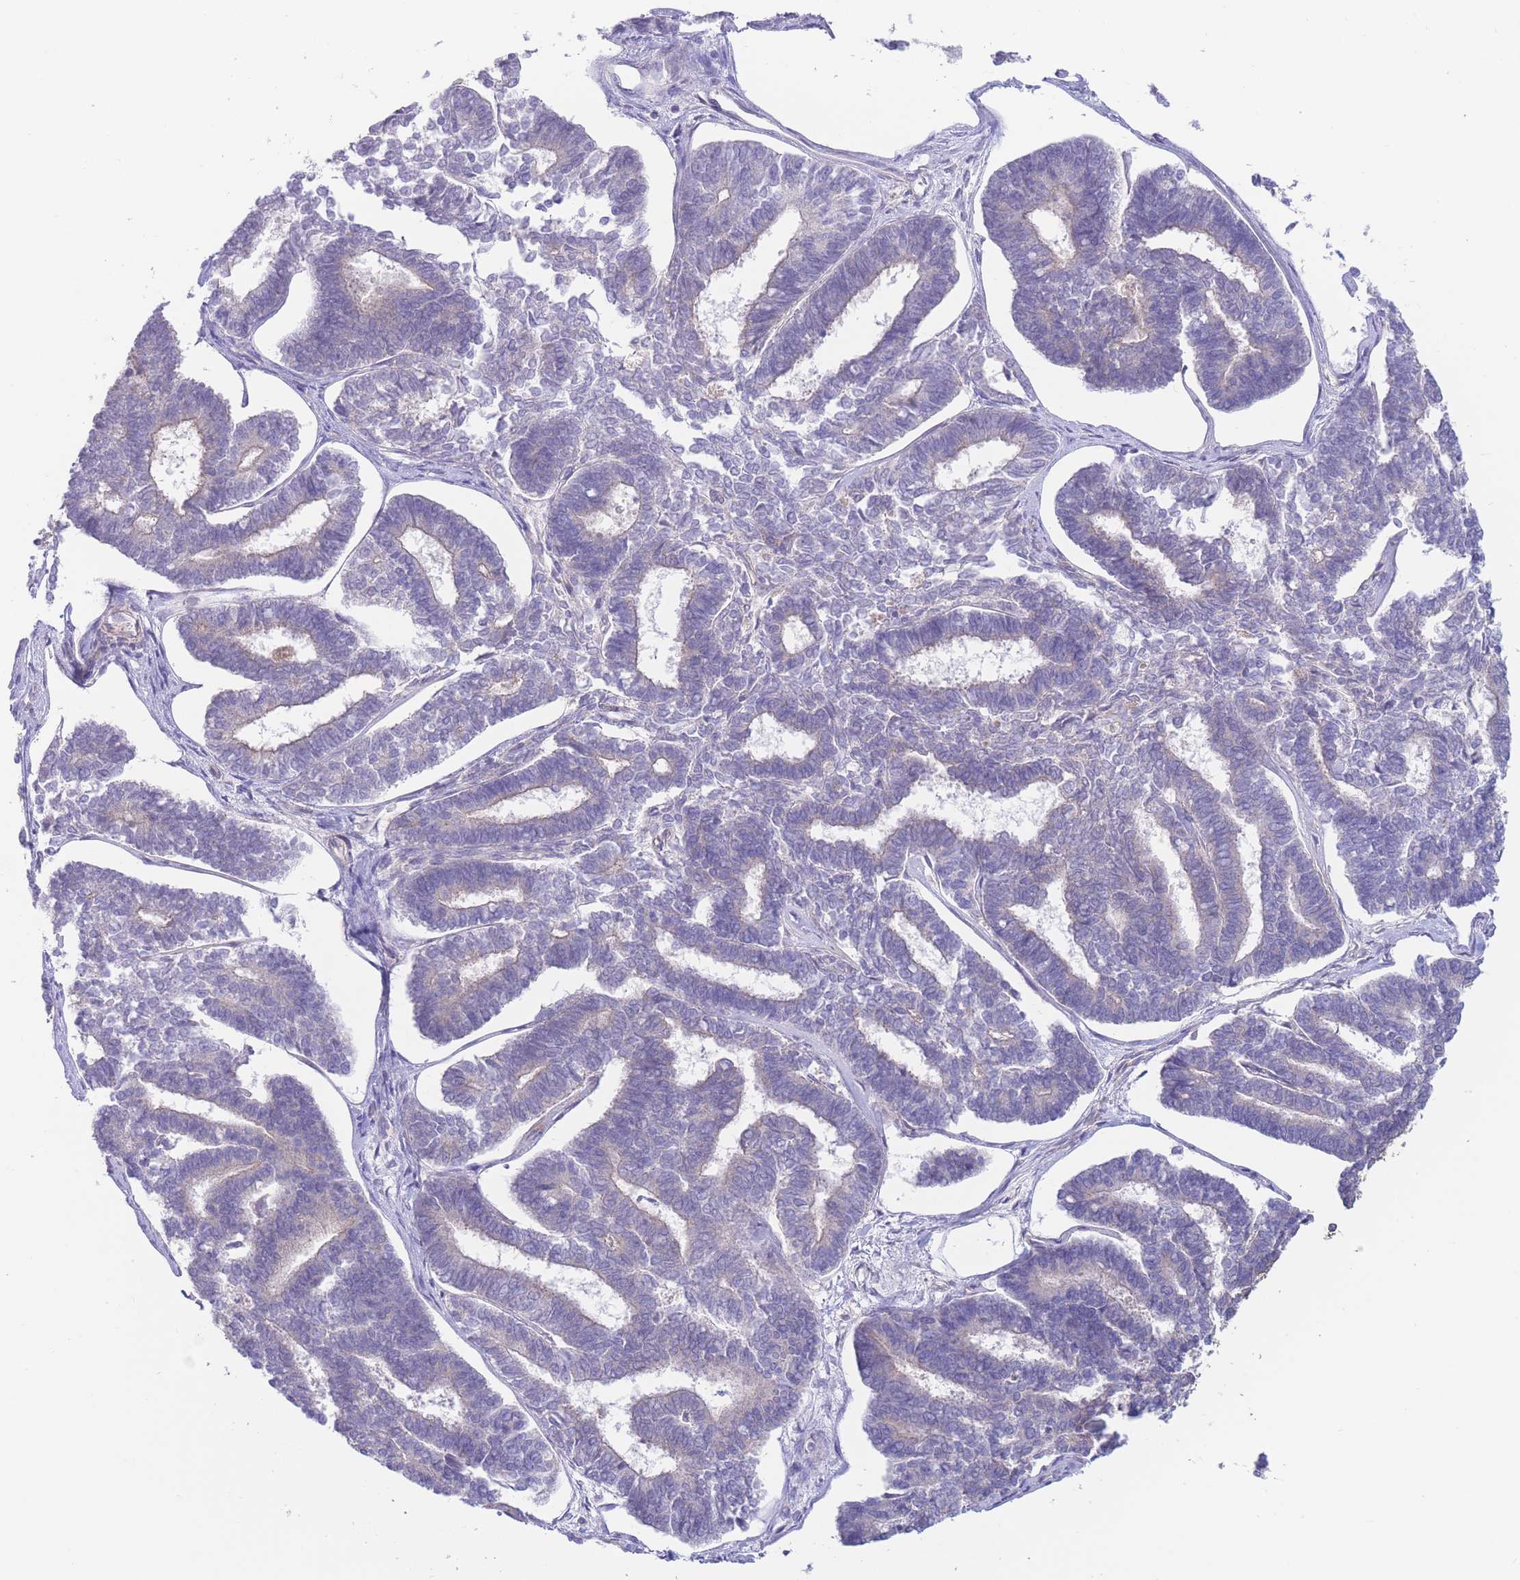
{"staining": {"intensity": "negative", "quantity": "none", "location": "none"}, "tissue": "endometrial cancer", "cell_type": "Tumor cells", "image_type": "cancer", "snomed": [{"axis": "morphology", "description": "Adenocarcinoma, NOS"}, {"axis": "topography", "description": "Endometrium"}], "caption": "Protein analysis of endometrial cancer demonstrates no significant positivity in tumor cells.", "gene": "ALS2CL", "patient": {"sex": "female", "age": 70}}